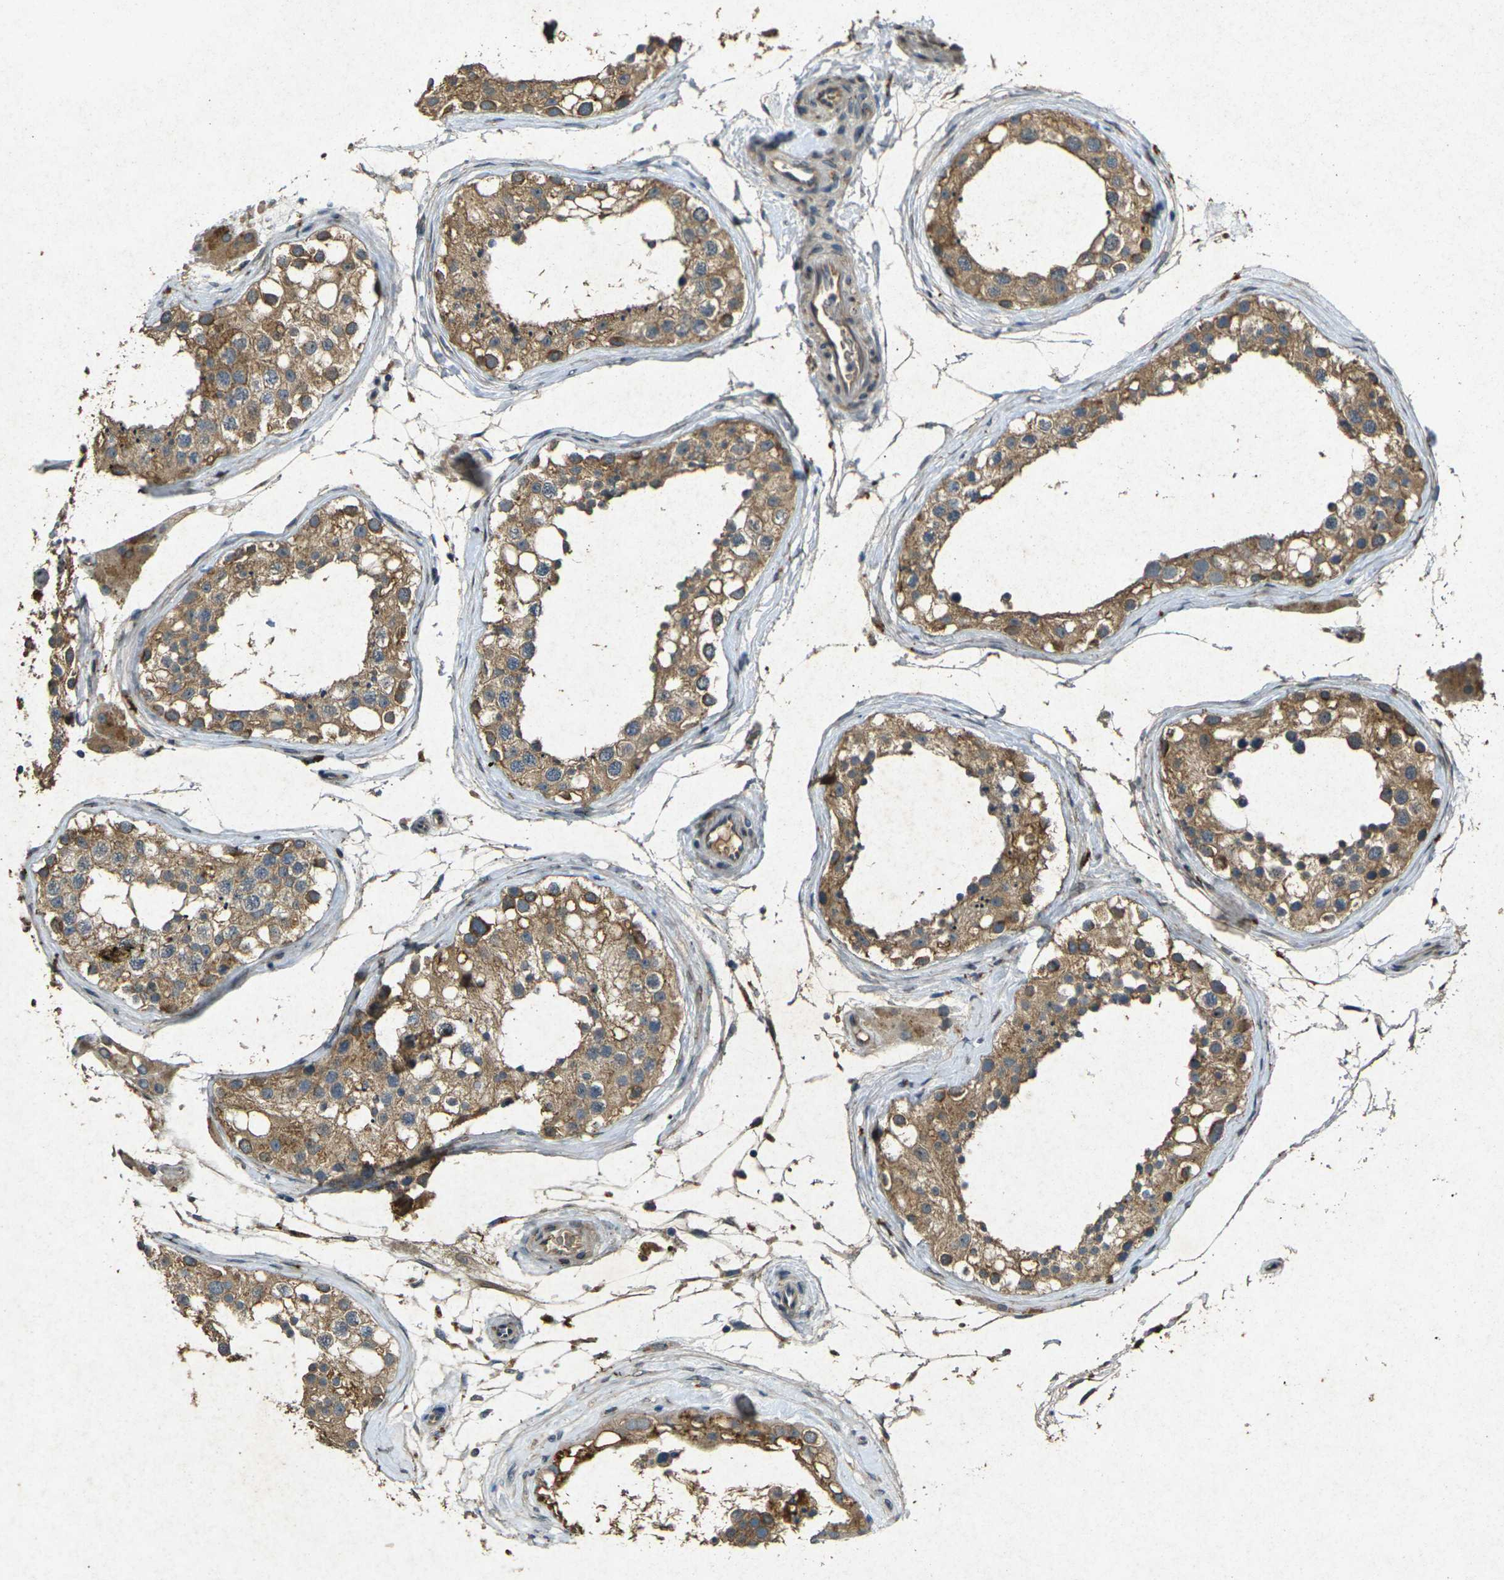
{"staining": {"intensity": "moderate", "quantity": ">75%", "location": "cytoplasmic/membranous"}, "tissue": "testis", "cell_type": "Cells in seminiferous ducts", "image_type": "normal", "snomed": [{"axis": "morphology", "description": "Normal tissue, NOS"}, {"axis": "topography", "description": "Testis"}], "caption": "Cells in seminiferous ducts display medium levels of moderate cytoplasmic/membranous staining in about >75% of cells in normal human testis.", "gene": "RGMA", "patient": {"sex": "male", "age": 68}}